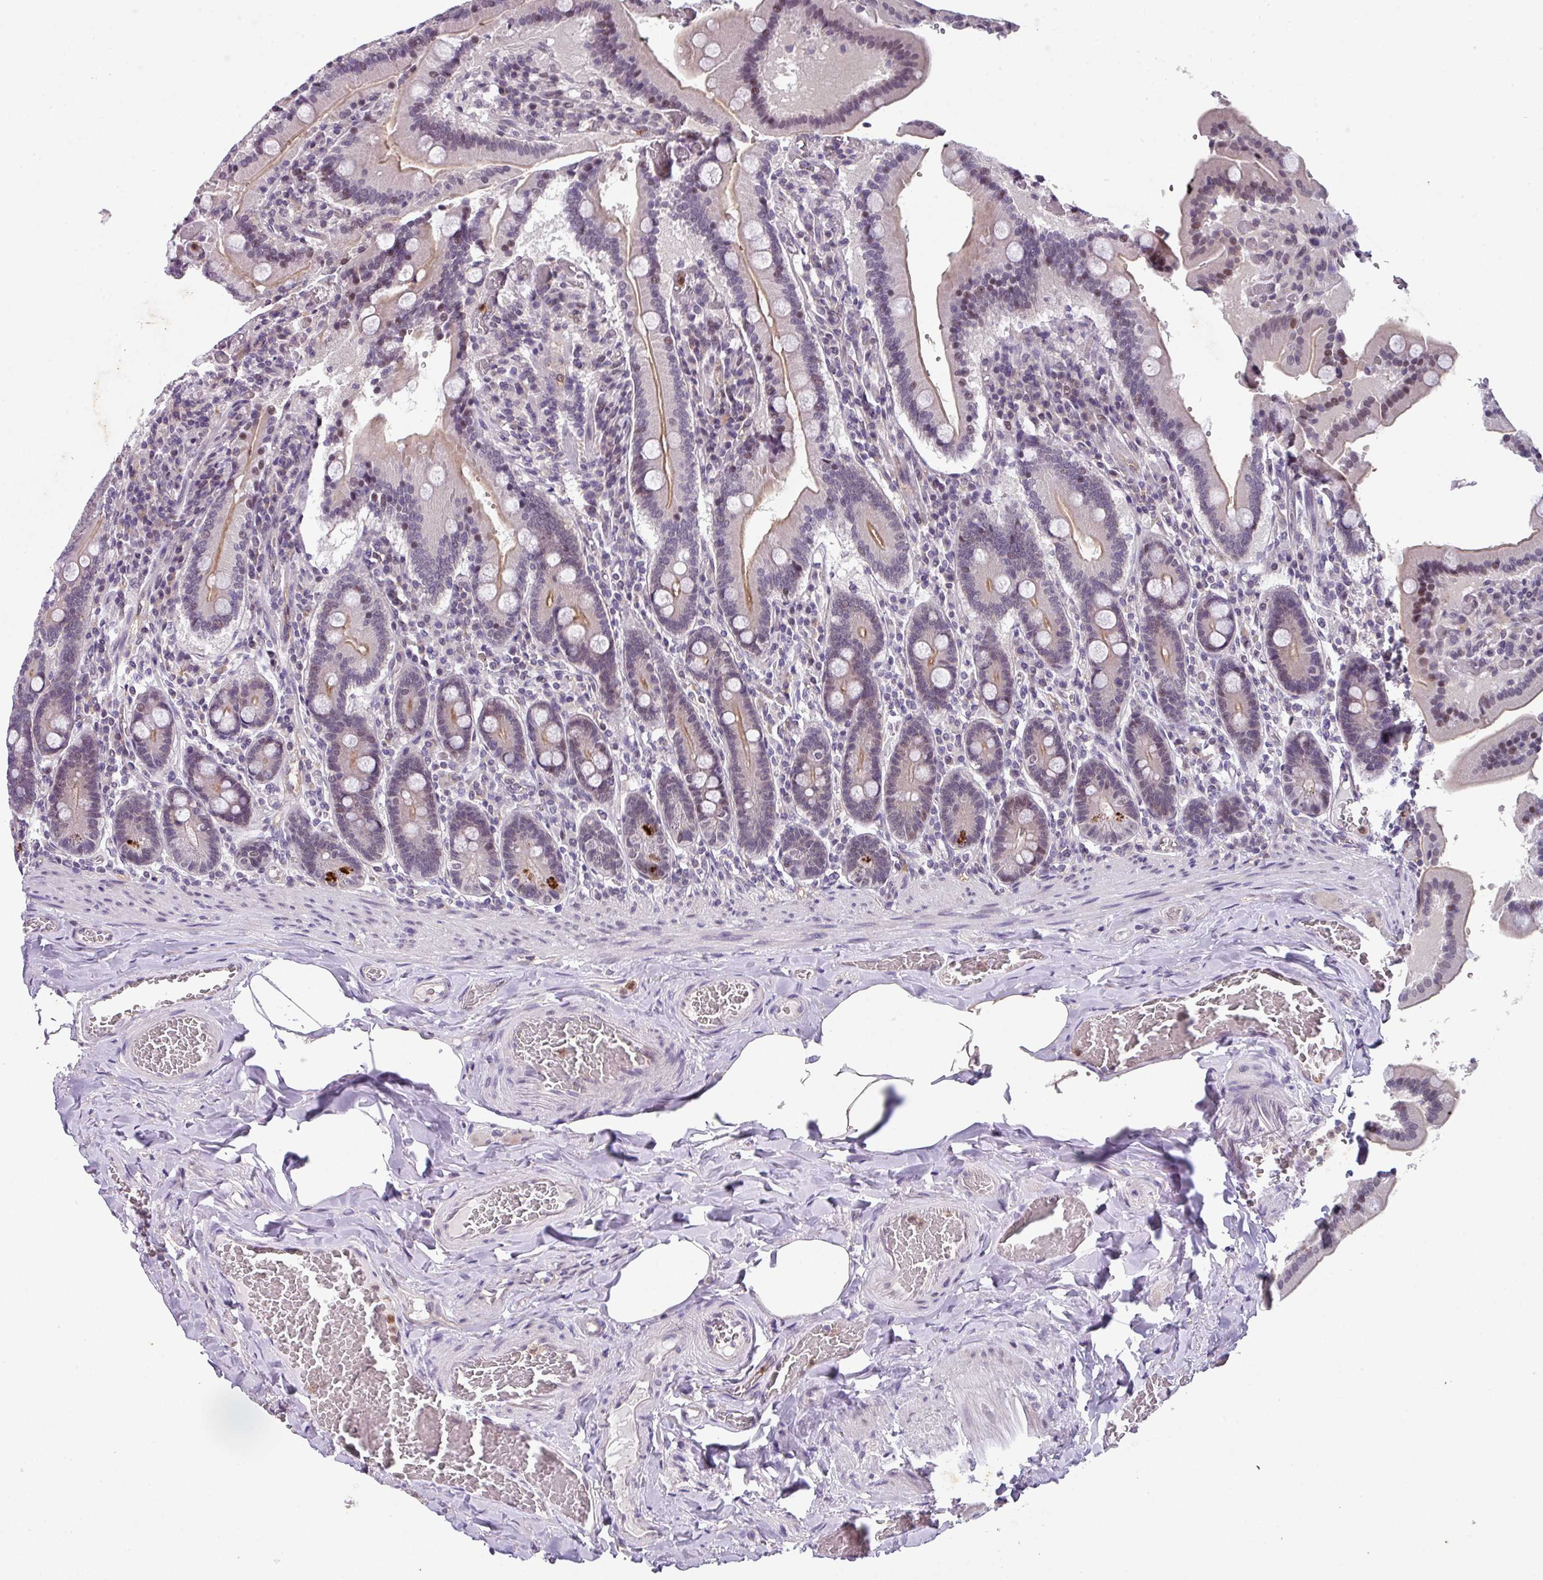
{"staining": {"intensity": "moderate", "quantity": ">75%", "location": "cytoplasmic/membranous,nuclear"}, "tissue": "duodenum", "cell_type": "Glandular cells", "image_type": "normal", "snomed": [{"axis": "morphology", "description": "Normal tissue, NOS"}, {"axis": "topography", "description": "Duodenum"}], "caption": "This is a photomicrograph of IHC staining of normal duodenum, which shows moderate expression in the cytoplasmic/membranous,nuclear of glandular cells.", "gene": "ZFP3", "patient": {"sex": "female", "age": 62}}